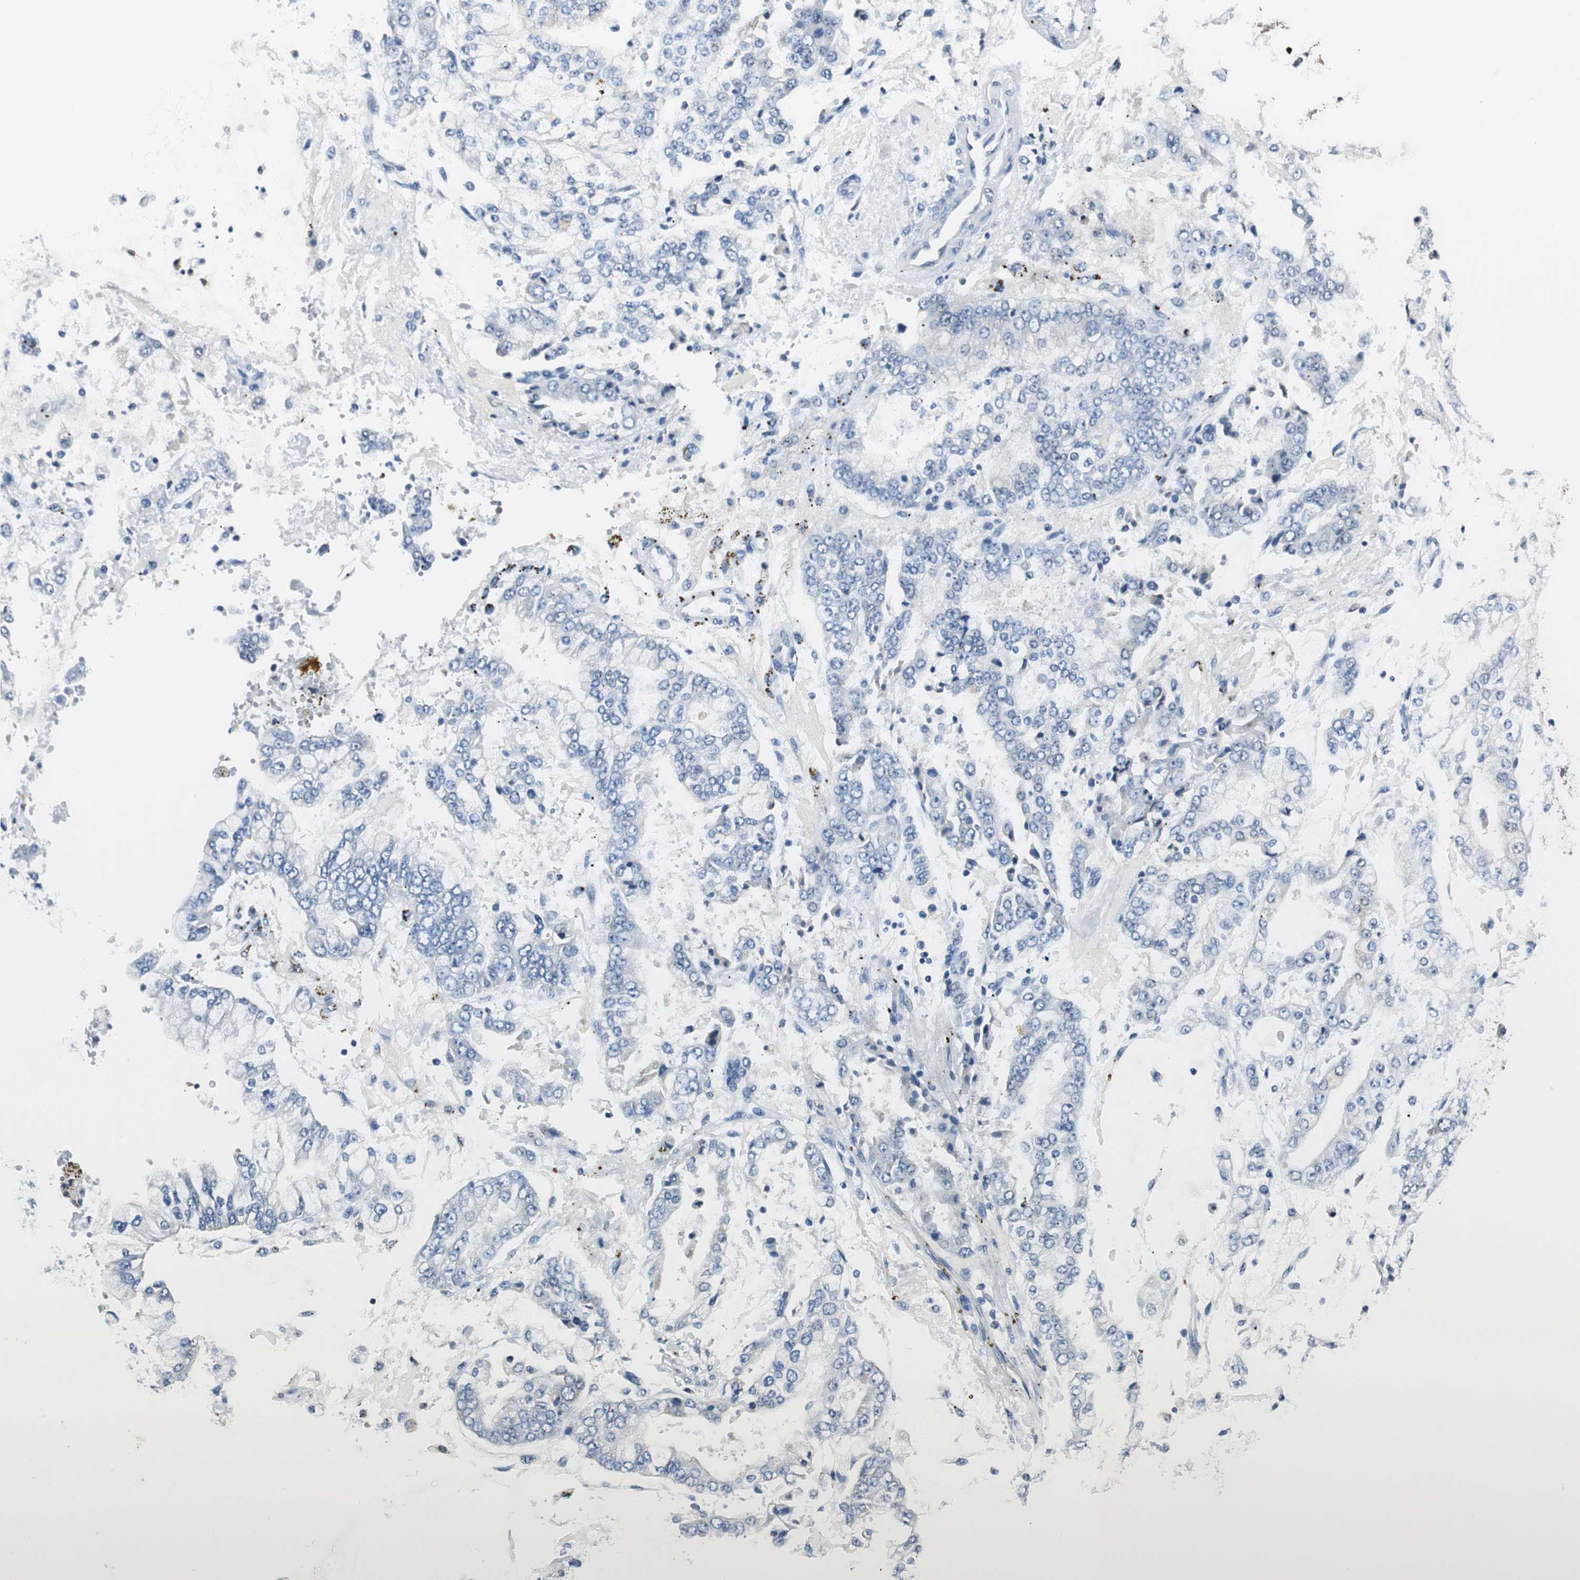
{"staining": {"intensity": "negative", "quantity": "none", "location": "none"}, "tissue": "stomach cancer", "cell_type": "Tumor cells", "image_type": "cancer", "snomed": [{"axis": "morphology", "description": "Adenocarcinoma, NOS"}, {"axis": "topography", "description": "Stomach"}], "caption": "Immunohistochemical staining of human stomach cancer (adenocarcinoma) exhibits no significant positivity in tumor cells.", "gene": "ME1", "patient": {"sex": "male", "age": 76}}